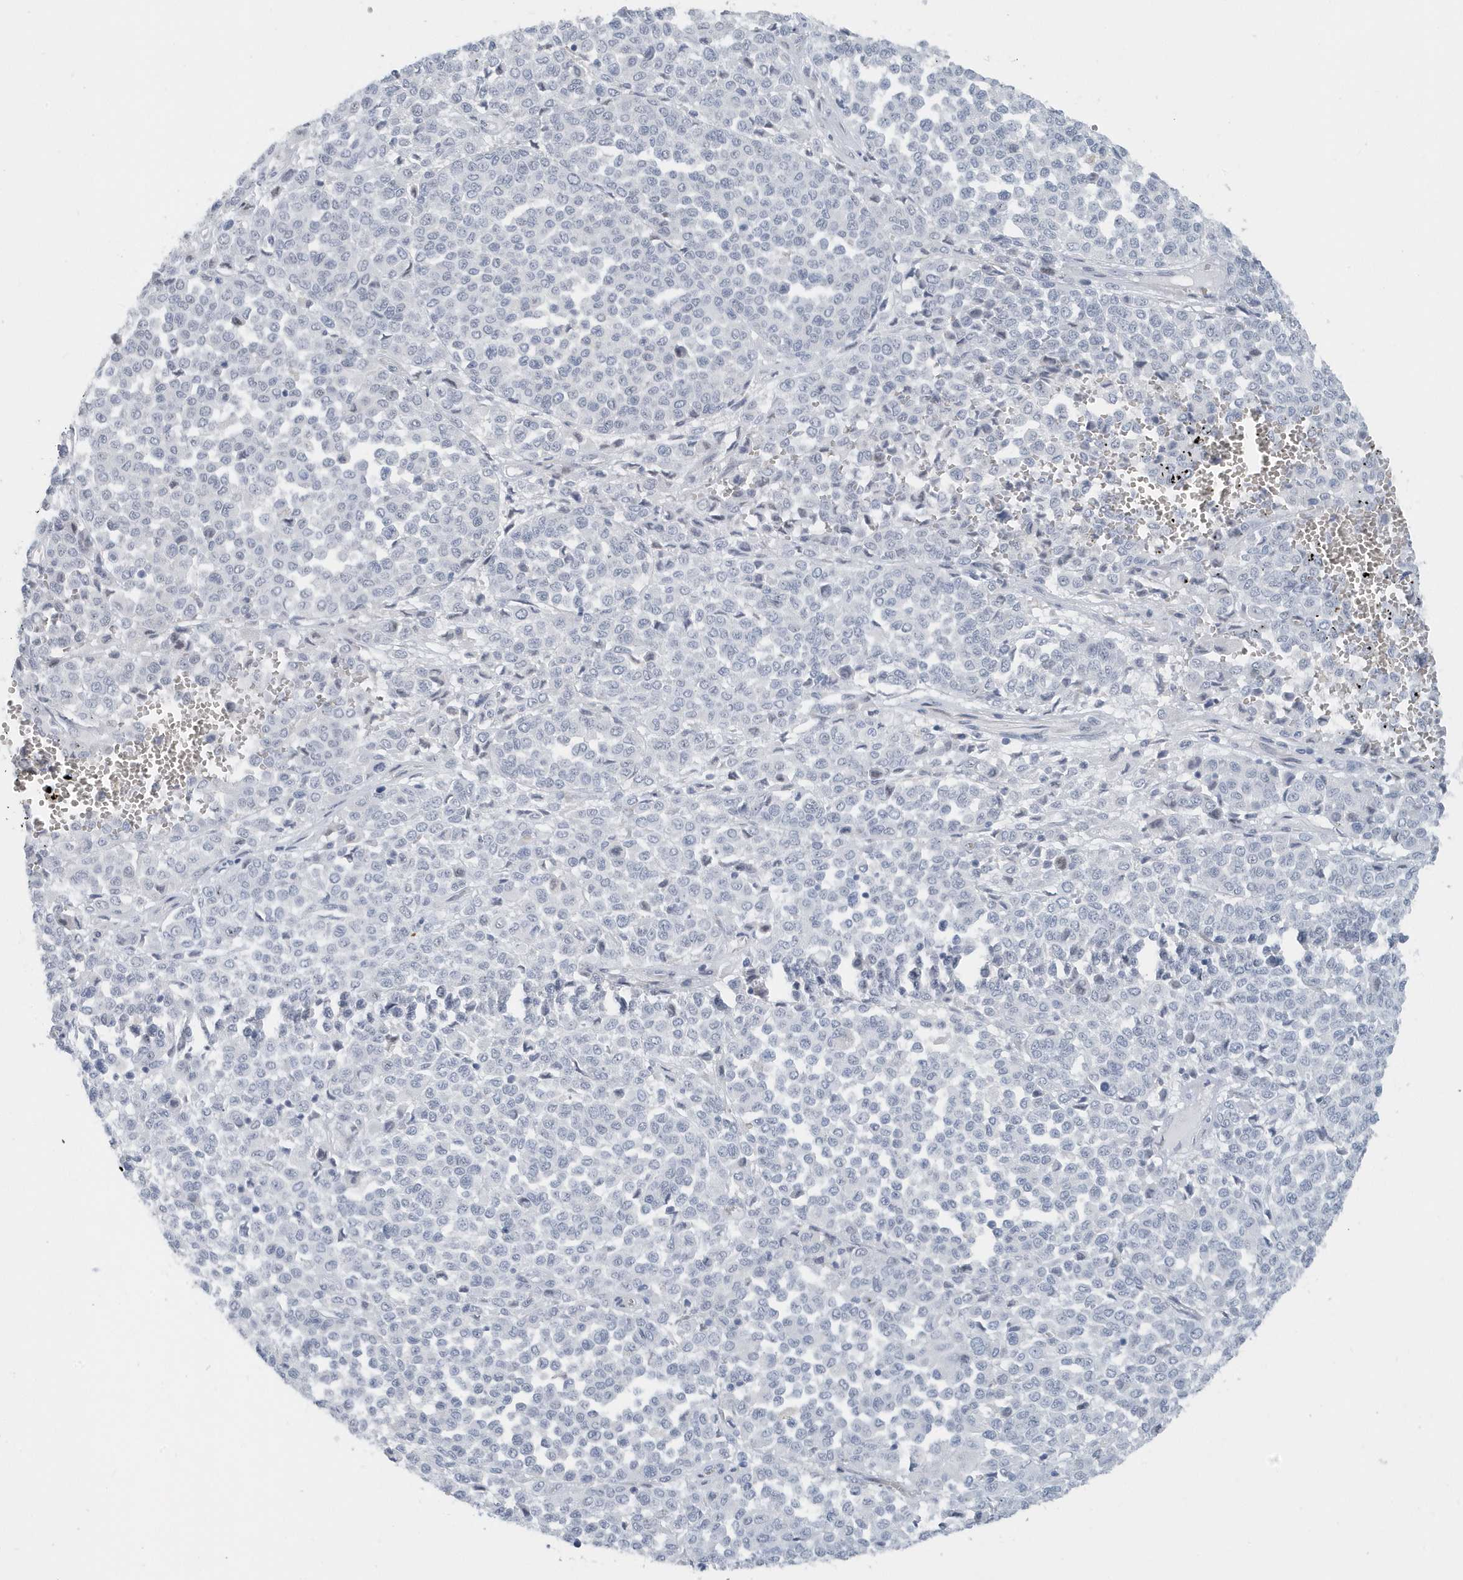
{"staining": {"intensity": "negative", "quantity": "none", "location": "none"}, "tissue": "melanoma", "cell_type": "Tumor cells", "image_type": "cancer", "snomed": [{"axis": "morphology", "description": "Malignant melanoma, Metastatic site"}, {"axis": "topography", "description": "Pancreas"}], "caption": "A high-resolution image shows immunohistochemistry (IHC) staining of malignant melanoma (metastatic site), which exhibits no significant positivity in tumor cells. (Stains: DAB (3,3'-diaminobenzidine) immunohistochemistry (IHC) with hematoxylin counter stain, Microscopy: brightfield microscopy at high magnification).", "gene": "RPF2", "patient": {"sex": "female", "age": 30}}